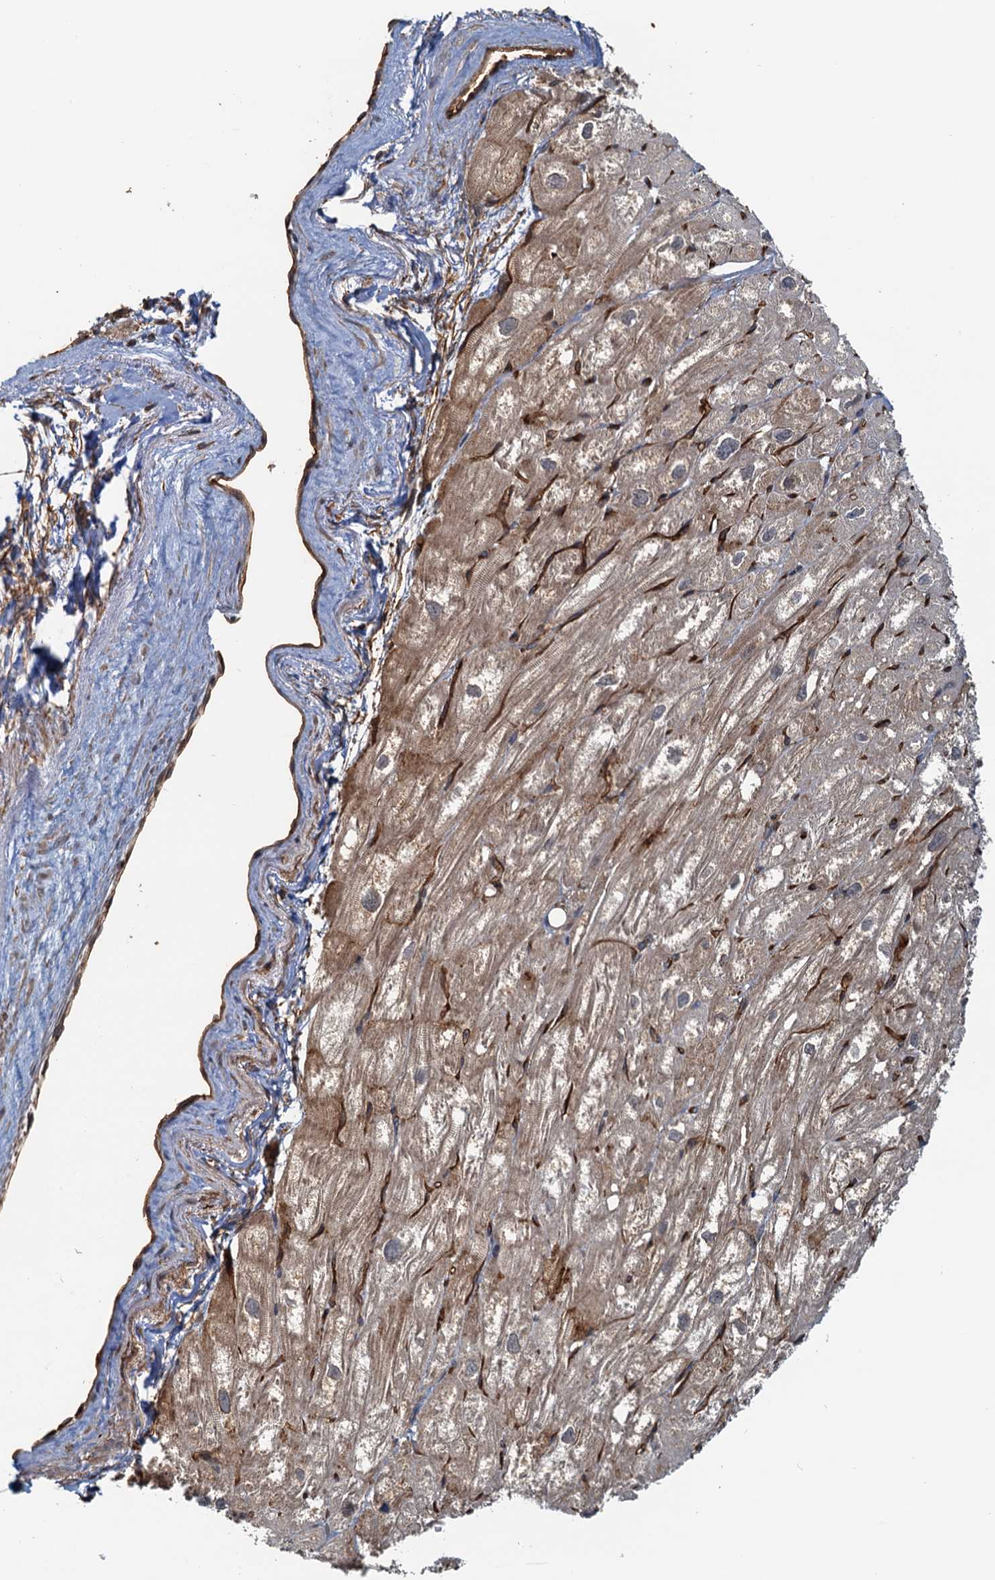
{"staining": {"intensity": "moderate", "quantity": "25%-75%", "location": "cytoplasmic/membranous"}, "tissue": "heart muscle", "cell_type": "Cardiomyocytes", "image_type": "normal", "snomed": [{"axis": "morphology", "description": "Normal tissue, NOS"}, {"axis": "topography", "description": "Heart"}], "caption": "Immunohistochemistry (IHC) micrograph of unremarkable heart muscle: heart muscle stained using immunohistochemistry (IHC) demonstrates medium levels of moderate protein expression localized specifically in the cytoplasmic/membranous of cardiomyocytes, appearing as a cytoplasmic/membranous brown color.", "gene": "NIPAL3", "patient": {"sex": "male", "age": 50}}